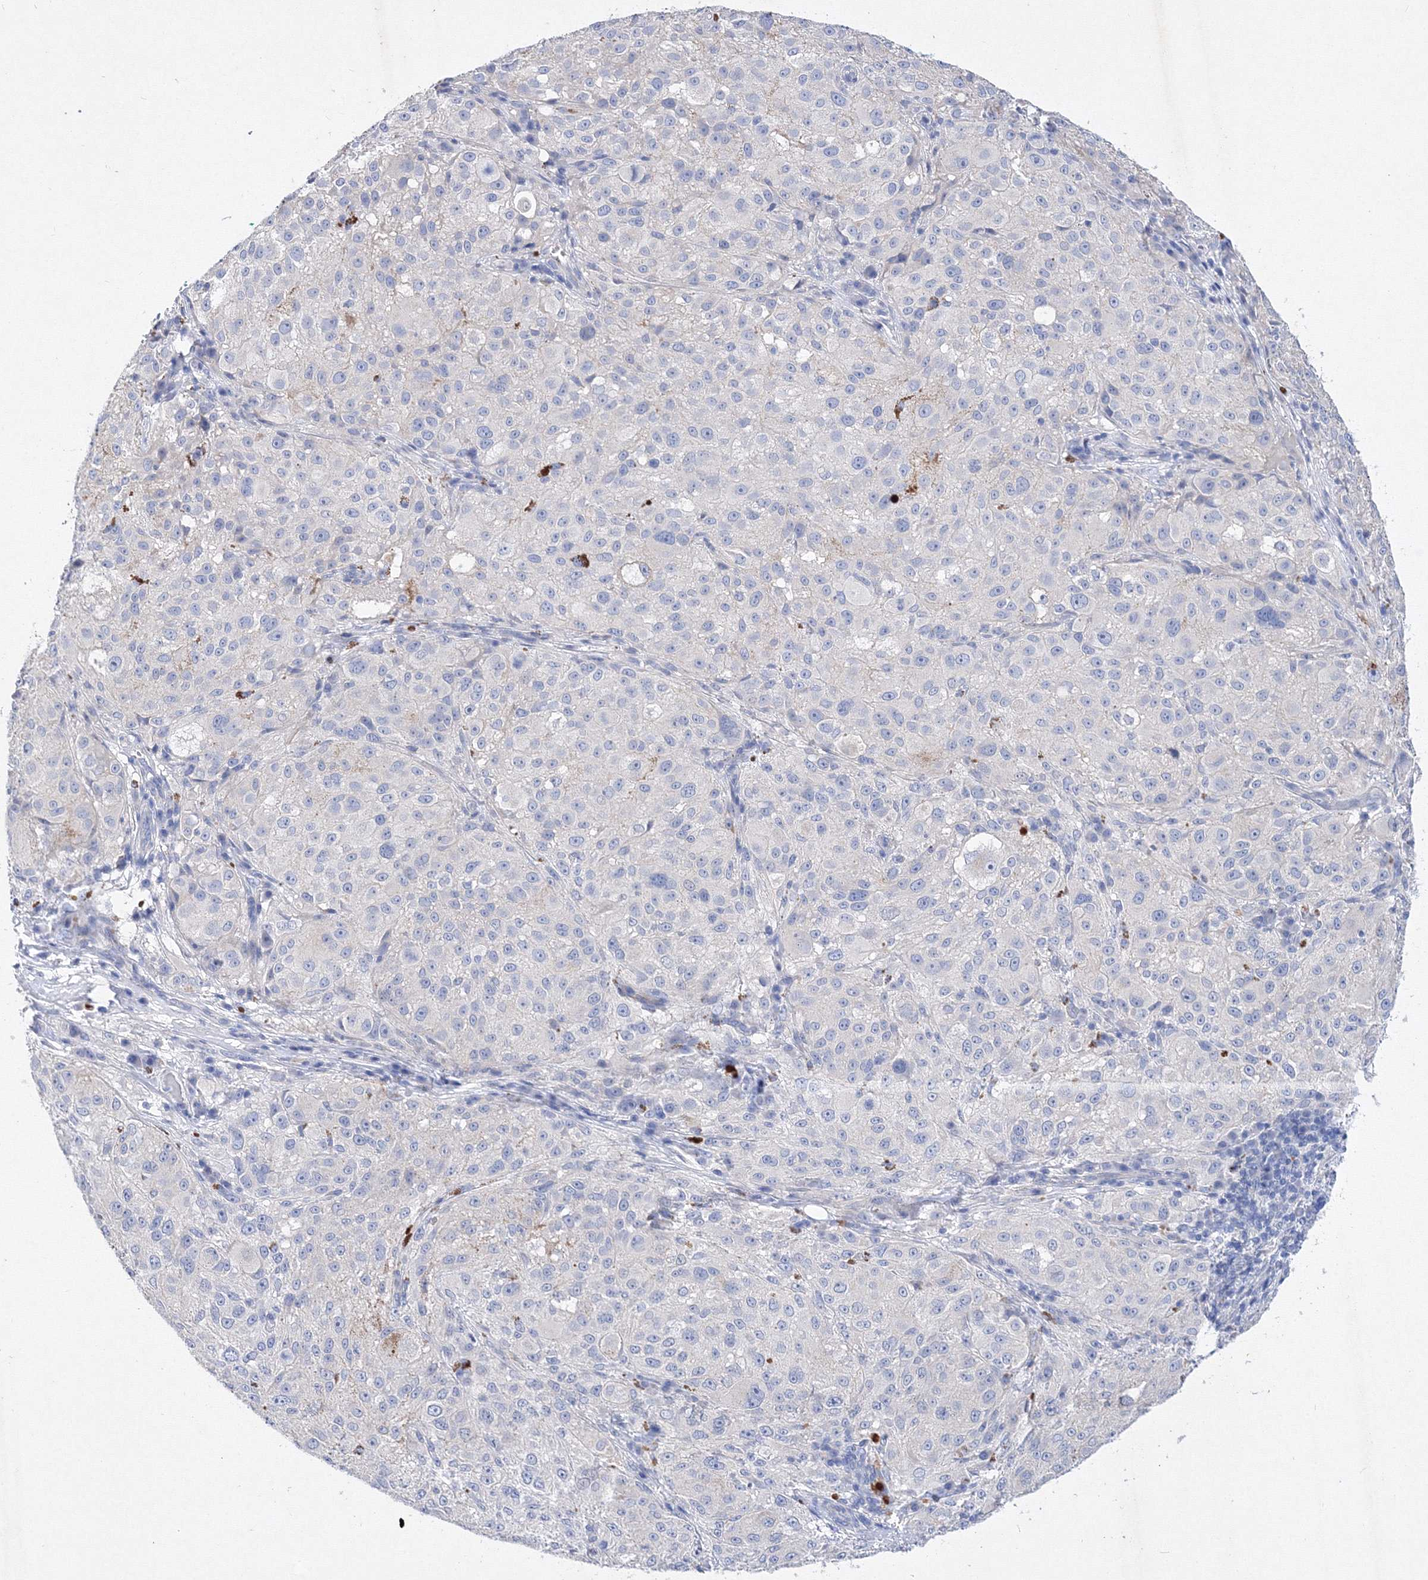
{"staining": {"intensity": "negative", "quantity": "none", "location": "none"}, "tissue": "melanoma", "cell_type": "Tumor cells", "image_type": "cancer", "snomed": [{"axis": "morphology", "description": "Necrosis, NOS"}, {"axis": "morphology", "description": "Malignant melanoma, NOS"}, {"axis": "topography", "description": "Skin"}], "caption": "DAB immunohistochemical staining of malignant melanoma reveals no significant positivity in tumor cells. The staining was performed using DAB to visualize the protein expression in brown, while the nuclei were stained in blue with hematoxylin (Magnification: 20x).", "gene": "GPN1", "patient": {"sex": "female", "age": 87}}